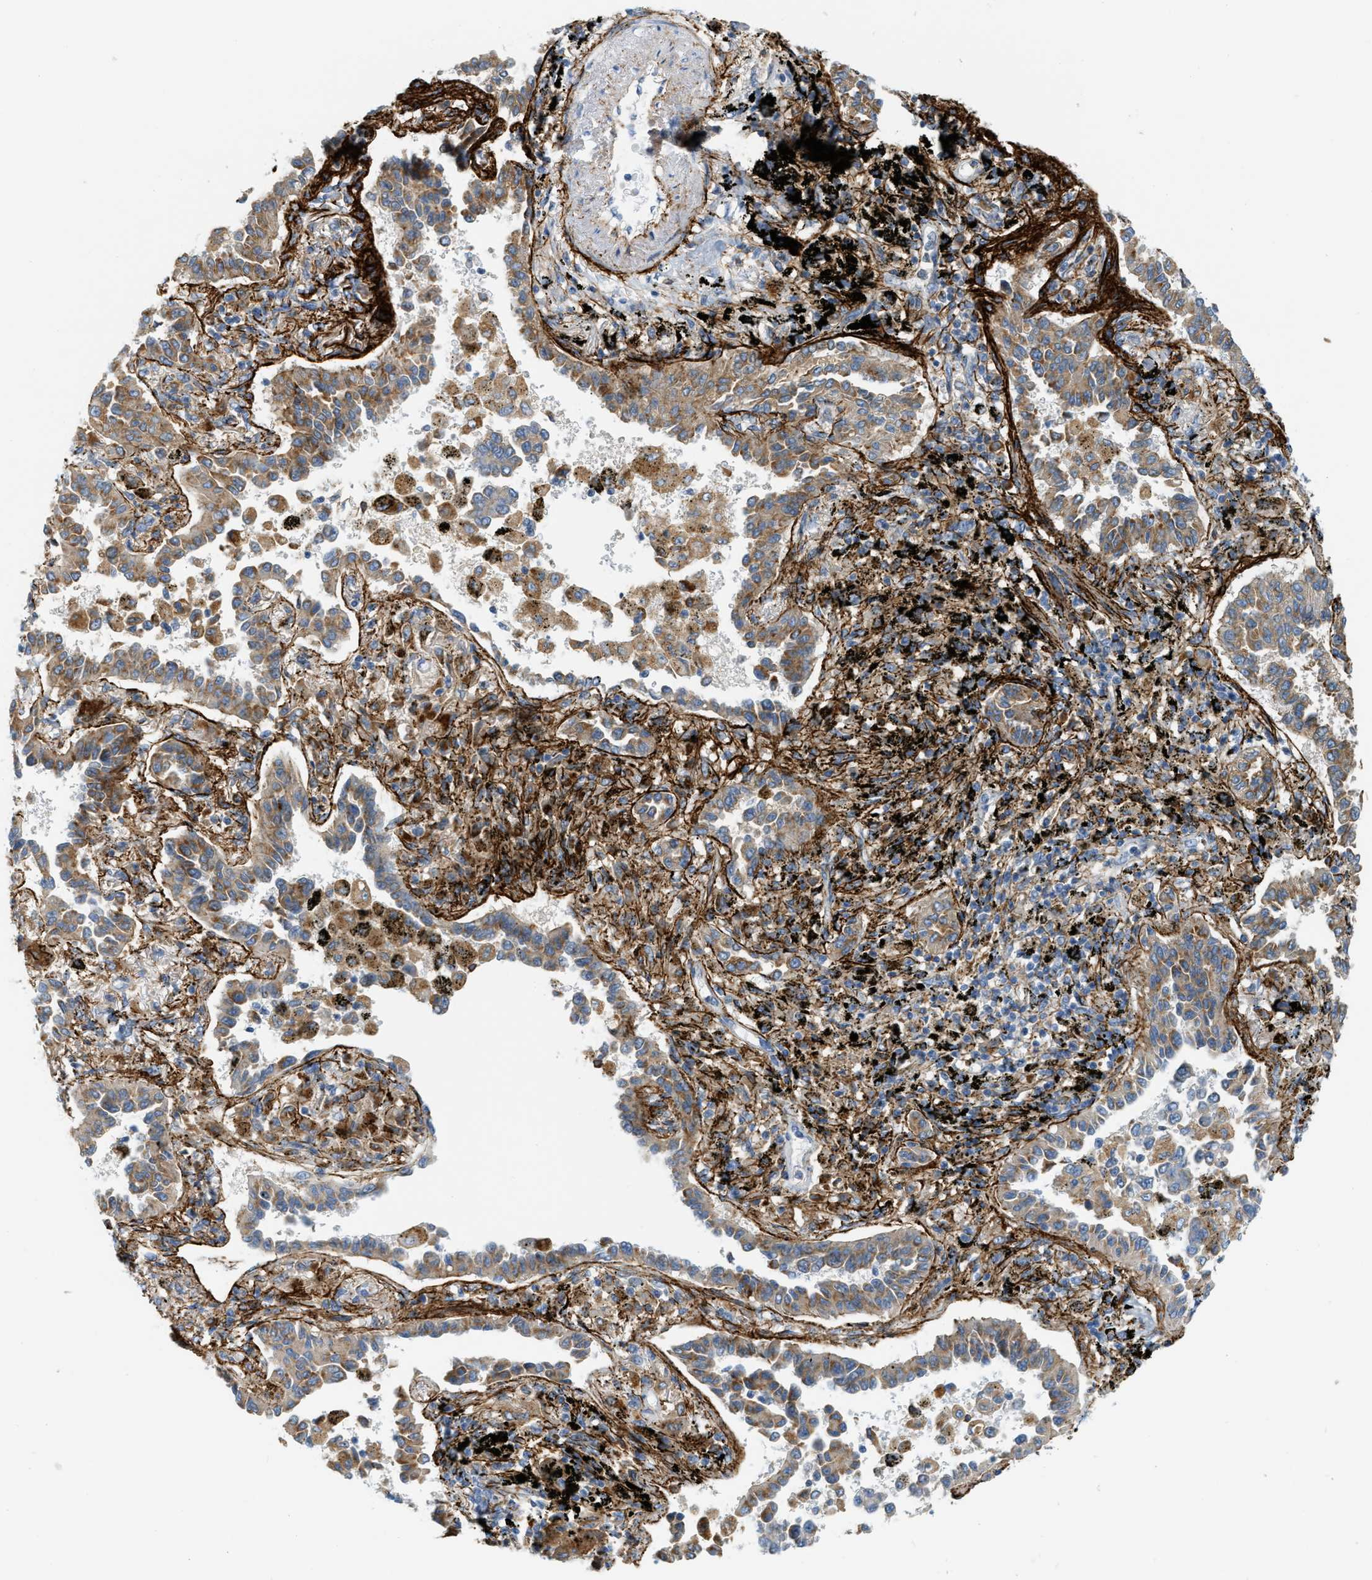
{"staining": {"intensity": "moderate", "quantity": ">75%", "location": "cytoplasmic/membranous"}, "tissue": "lung cancer", "cell_type": "Tumor cells", "image_type": "cancer", "snomed": [{"axis": "morphology", "description": "Normal tissue, NOS"}, {"axis": "morphology", "description": "Adenocarcinoma, NOS"}, {"axis": "topography", "description": "Lung"}], "caption": "The image exhibits staining of lung cancer (adenocarcinoma), revealing moderate cytoplasmic/membranous protein positivity (brown color) within tumor cells.", "gene": "LMBRD1", "patient": {"sex": "male", "age": 59}}